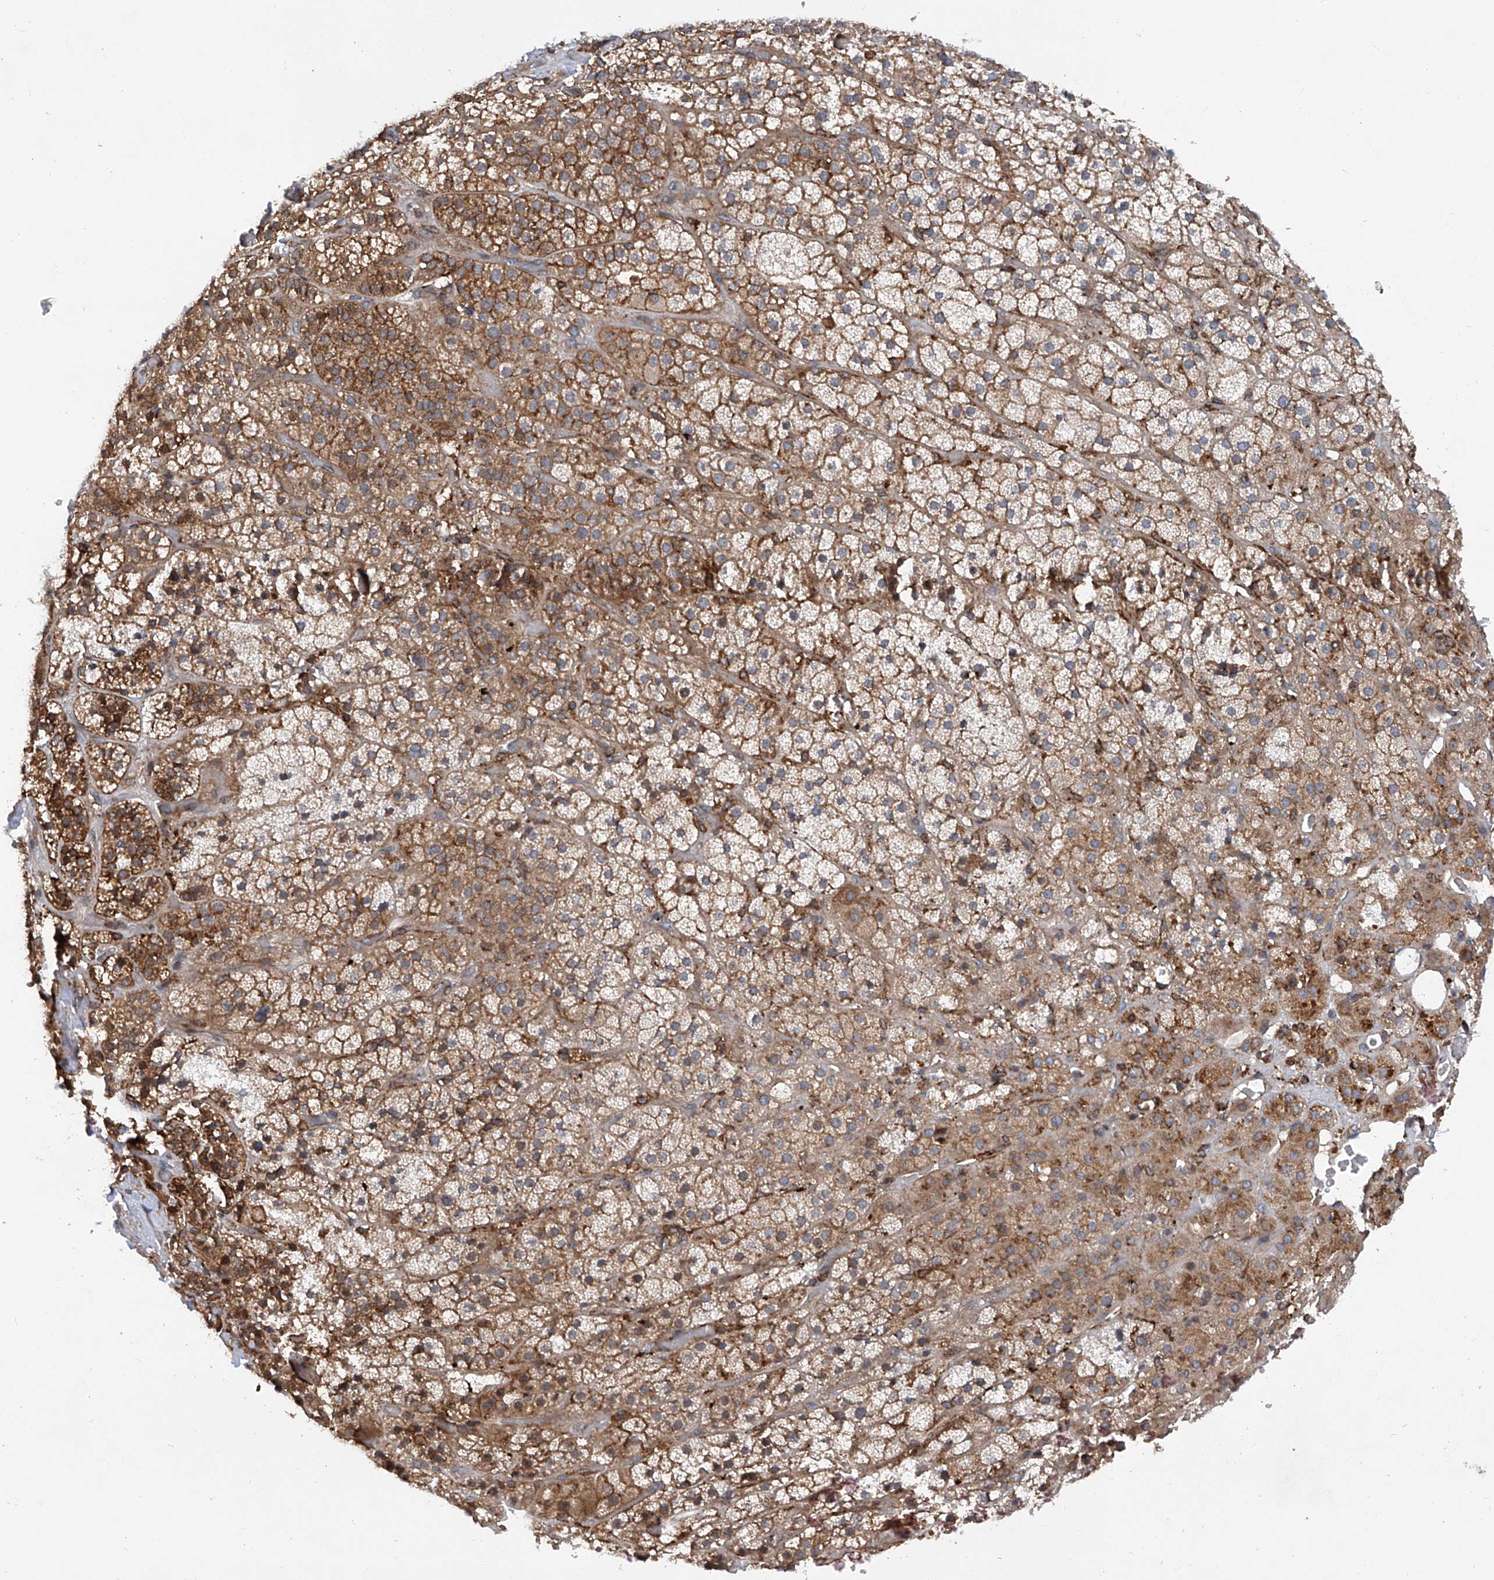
{"staining": {"intensity": "moderate", "quantity": ">75%", "location": "cytoplasmic/membranous,nuclear"}, "tissue": "adrenal gland", "cell_type": "Glandular cells", "image_type": "normal", "snomed": [{"axis": "morphology", "description": "Normal tissue, NOS"}, {"axis": "topography", "description": "Adrenal gland"}], "caption": "IHC (DAB) staining of benign human adrenal gland exhibits moderate cytoplasmic/membranous,nuclear protein expression in about >75% of glandular cells.", "gene": "SMAP1", "patient": {"sex": "male", "age": 57}}